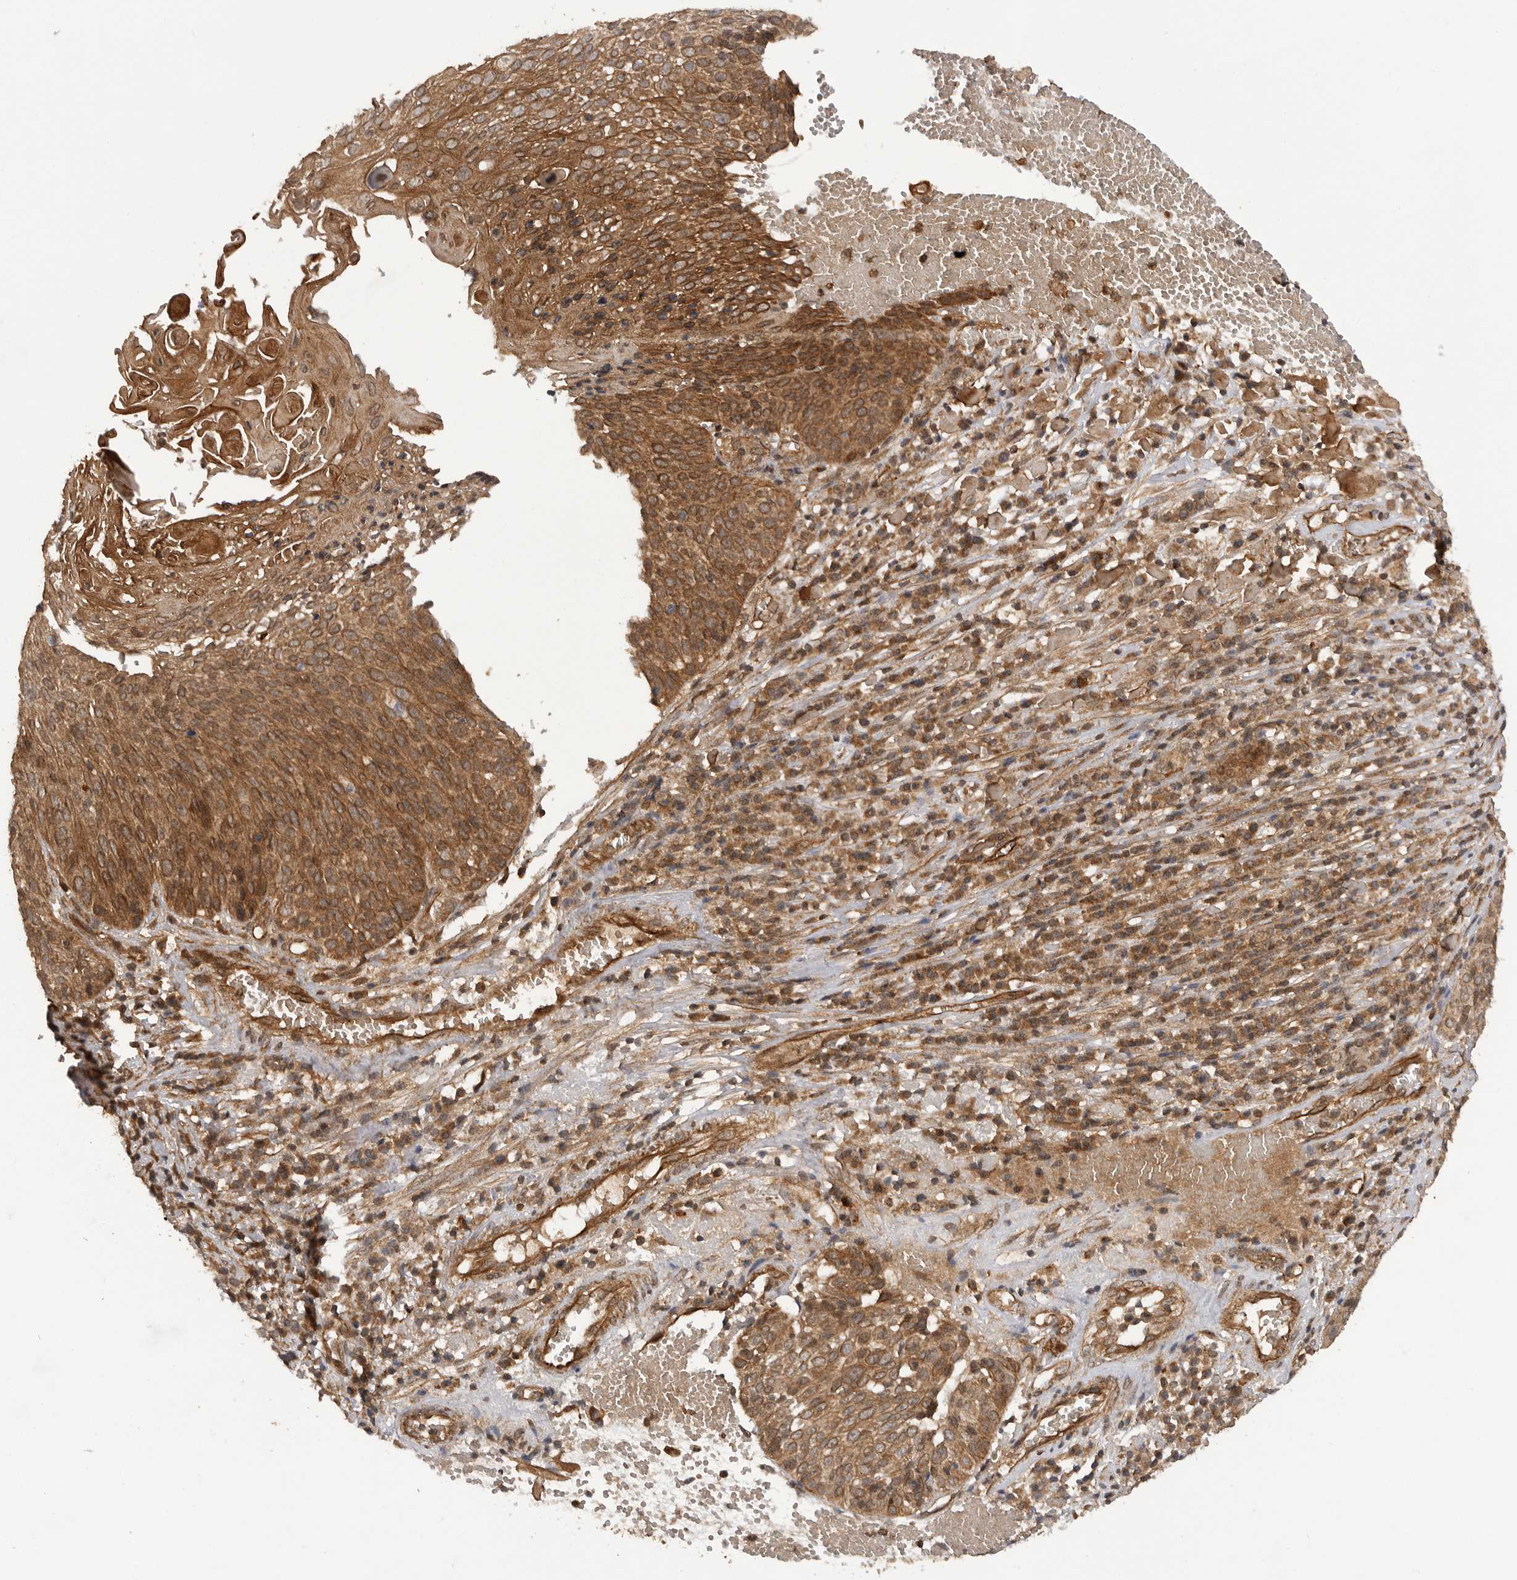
{"staining": {"intensity": "moderate", "quantity": ">75%", "location": "cytoplasmic/membranous"}, "tissue": "cervical cancer", "cell_type": "Tumor cells", "image_type": "cancer", "snomed": [{"axis": "morphology", "description": "Squamous cell carcinoma, NOS"}, {"axis": "topography", "description": "Cervix"}], "caption": "Immunohistochemistry histopathology image of cervical cancer stained for a protein (brown), which displays medium levels of moderate cytoplasmic/membranous expression in about >75% of tumor cells.", "gene": "PRDX4", "patient": {"sex": "female", "age": 74}}